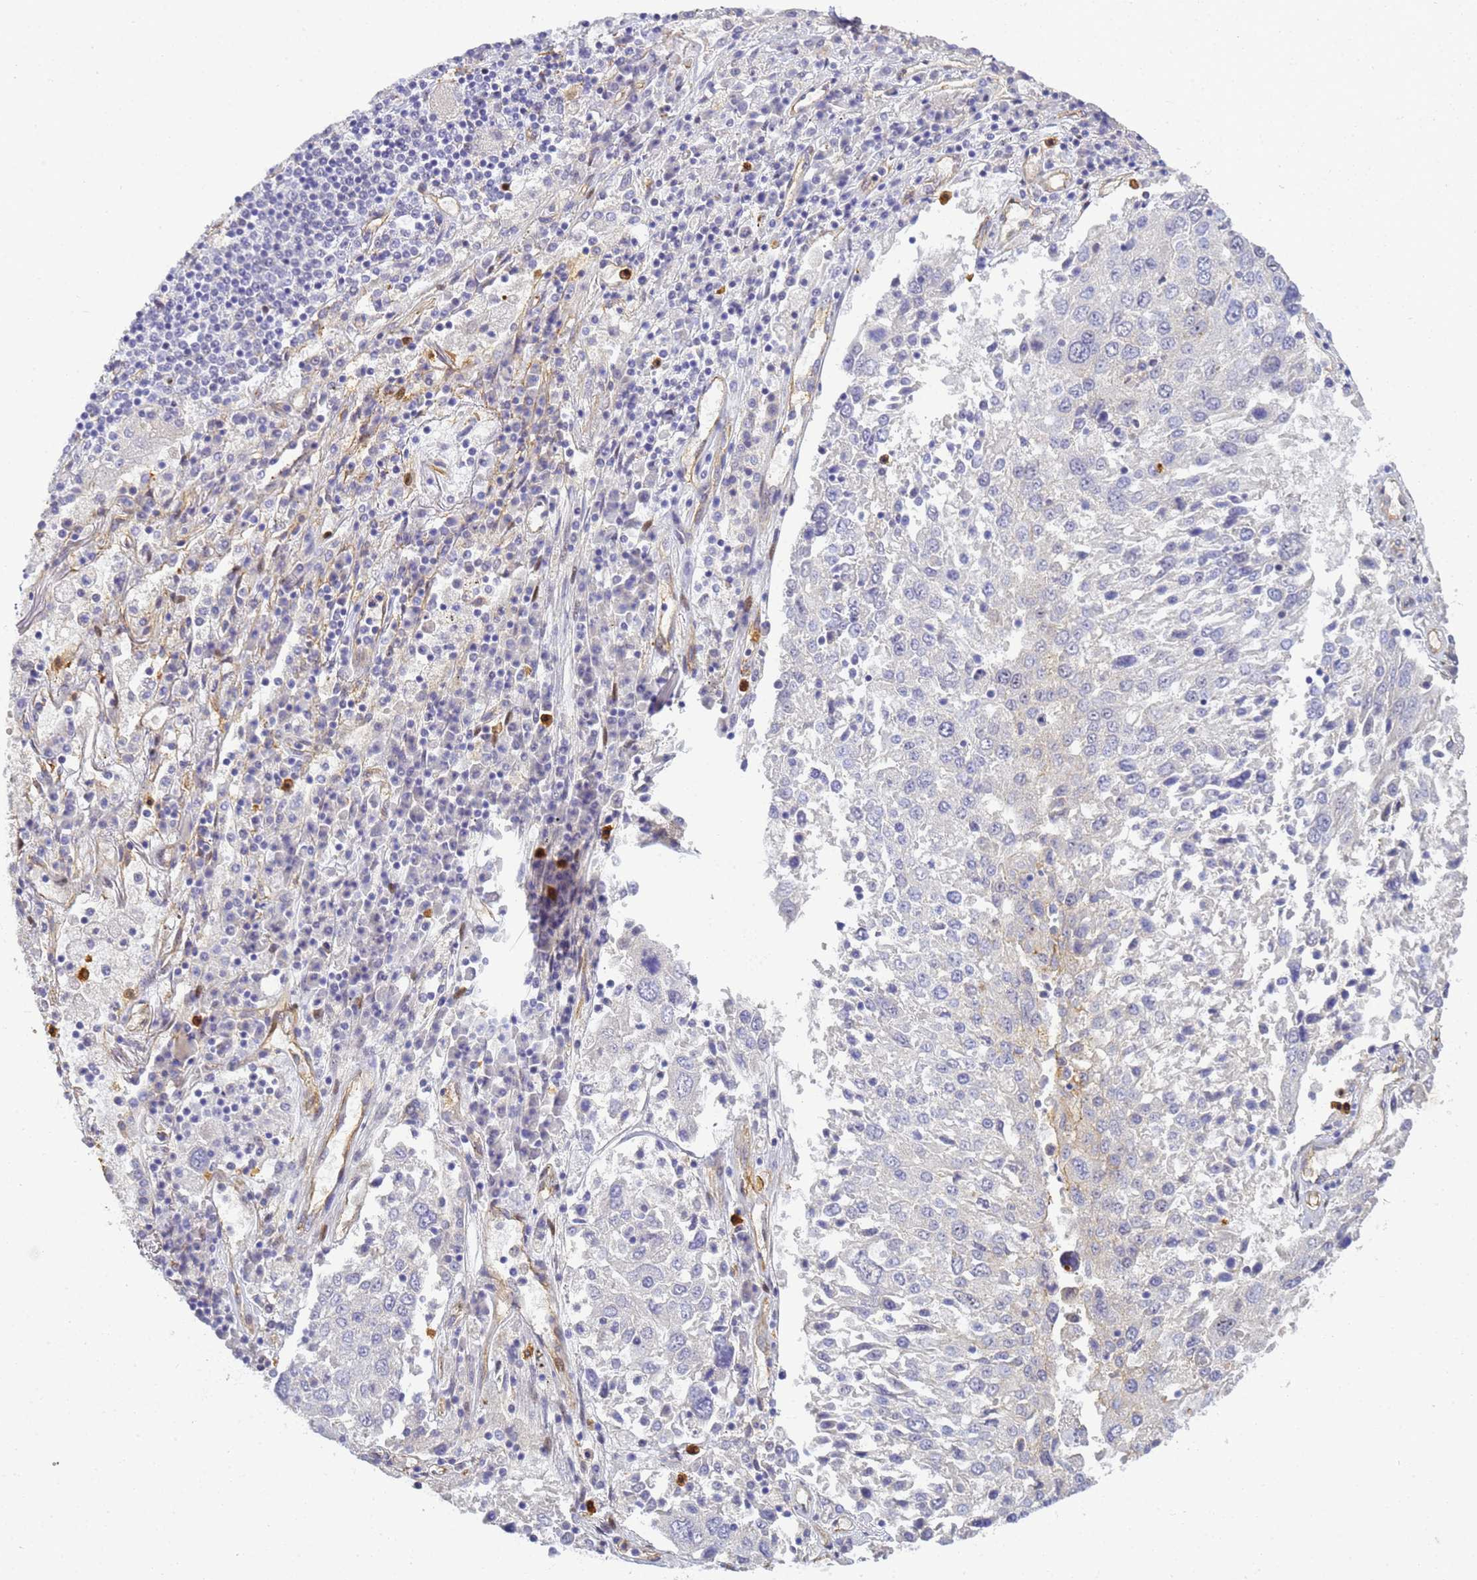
{"staining": {"intensity": "negative", "quantity": "none", "location": "none"}, "tissue": "lung cancer", "cell_type": "Tumor cells", "image_type": "cancer", "snomed": [{"axis": "morphology", "description": "Squamous cell carcinoma, NOS"}, {"axis": "topography", "description": "Lung"}], "caption": "DAB (3,3'-diaminobenzidine) immunohistochemical staining of human lung cancer (squamous cell carcinoma) displays no significant staining in tumor cells.", "gene": "GON4L", "patient": {"sex": "male", "age": 65}}